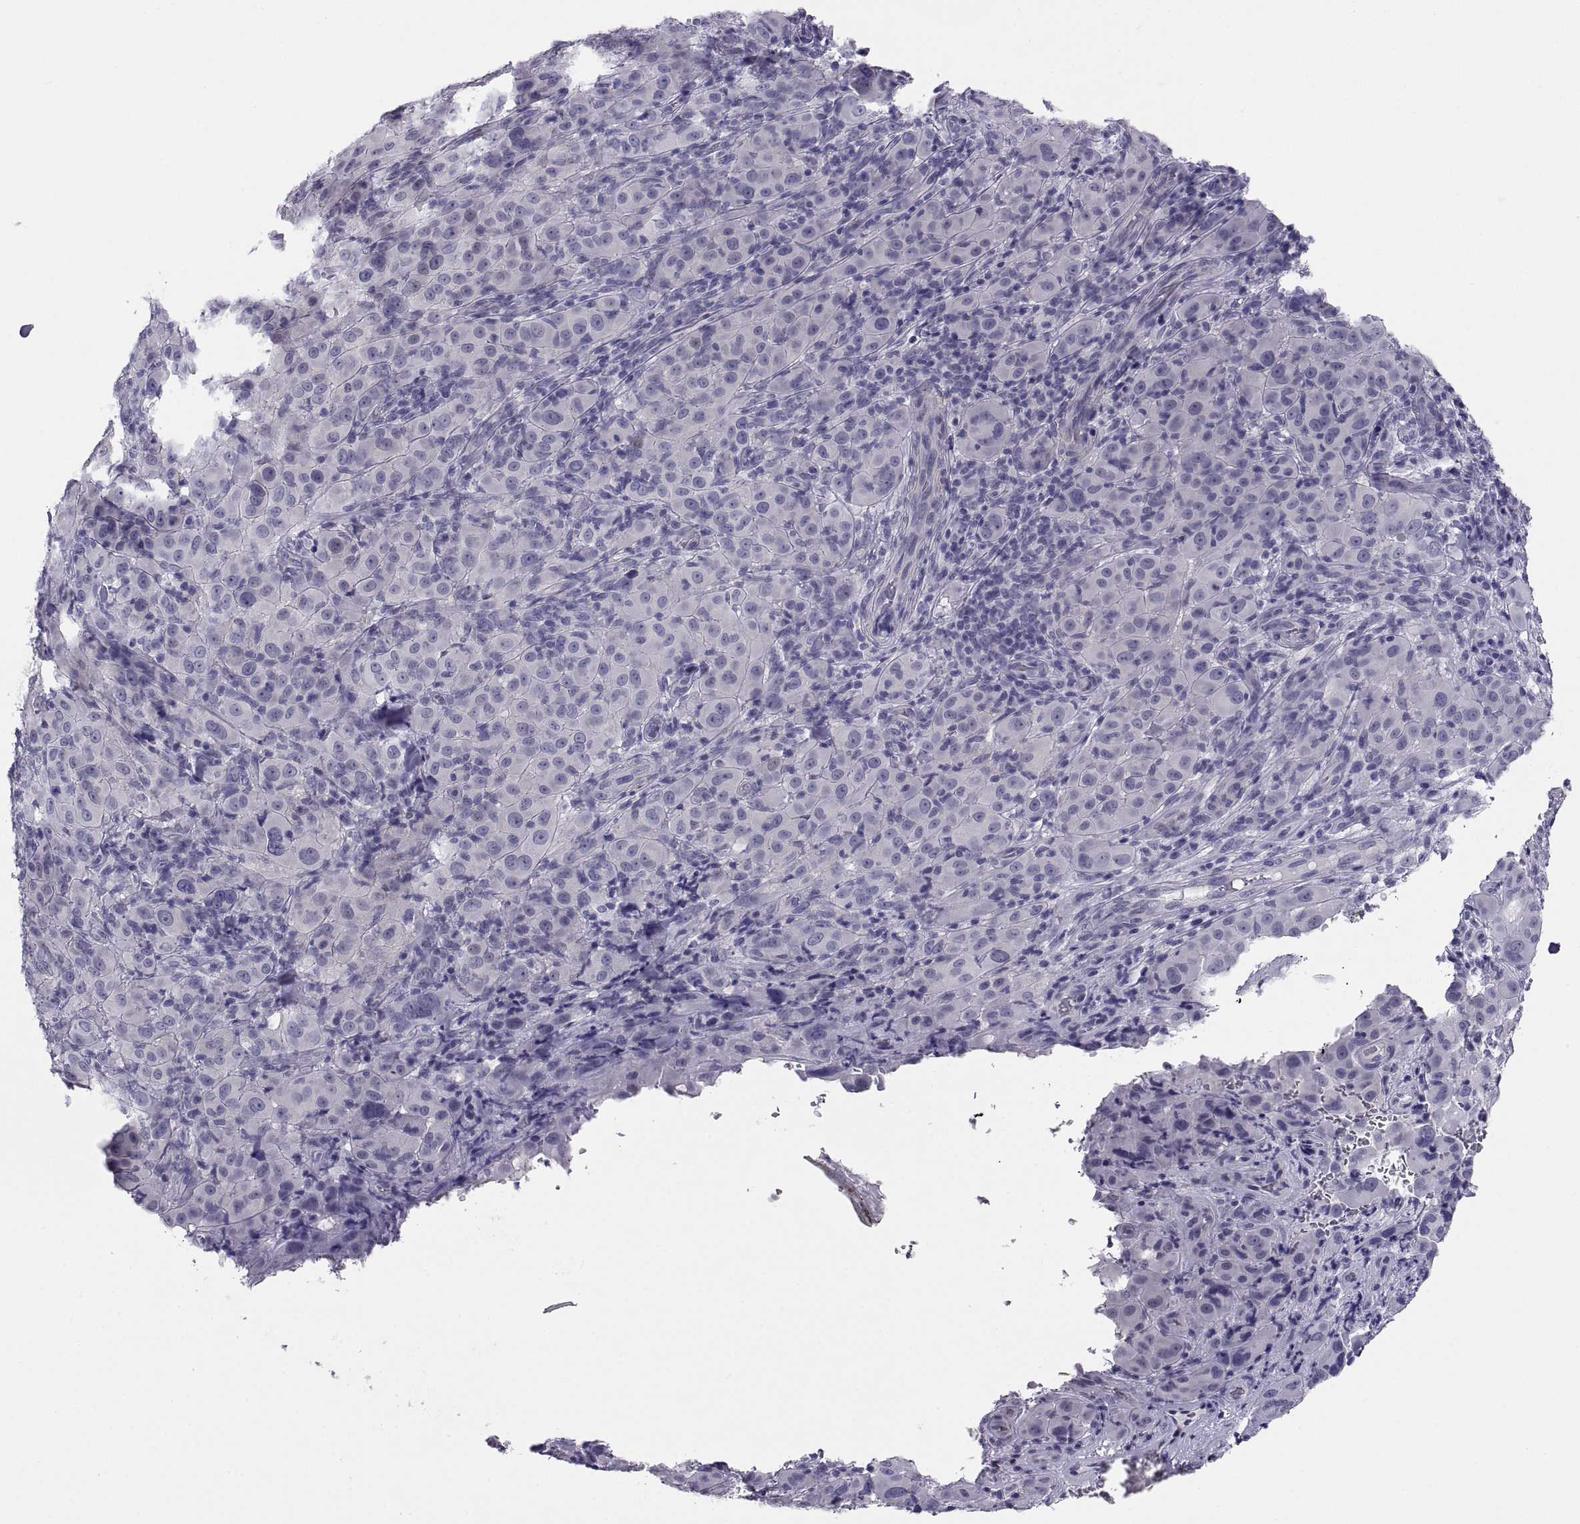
{"staining": {"intensity": "negative", "quantity": "none", "location": "none"}, "tissue": "melanoma", "cell_type": "Tumor cells", "image_type": "cancer", "snomed": [{"axis": "morphology", "description": "Malignant melanoma, NOS"}, {"axis": "topography", "description": "Skin"}], "caption": "This photomicrograph is of melanoma stained with immunohistochemistry (IHC) to label a protein in brown with the nuclei are counter-stained blue. There is no positivity in tumor cells.", "gene": "STRC", "patient": {"sex": "female", "age": 87}}